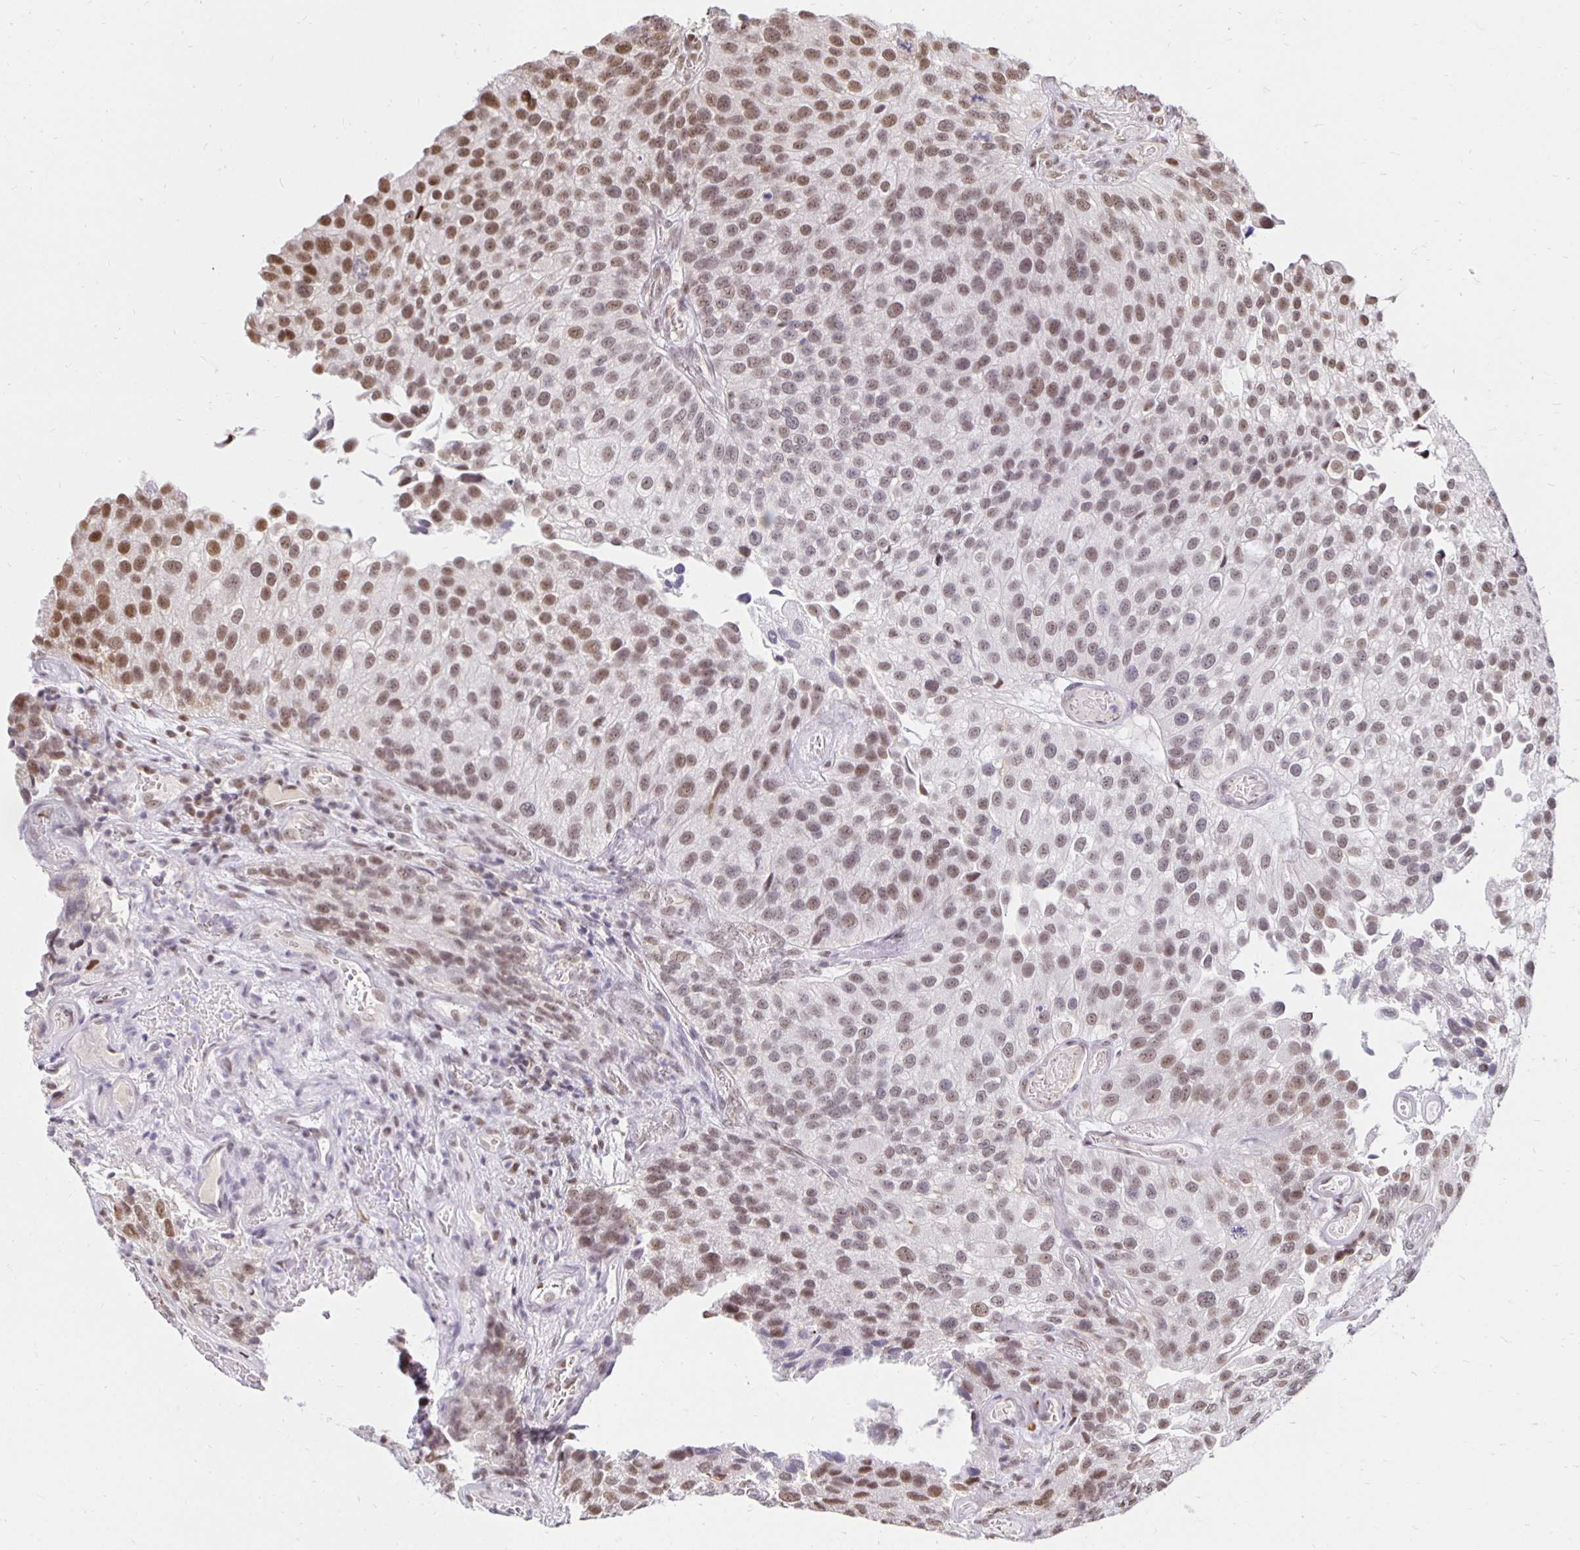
{"staining": {"intensity": "moderate", "quantity": ">75%", "location": "nuclear"}, "tissue": "urothelial cancer", "cell_type": "Tumor cells", "image_type": "cancer", "snomed": [{"axis": "morphology", "description": "Urothelial carcinoma, NOS"}, {"axis": "topography", "description": "Urinary bladder"}], "caption": "Immunohistochemistry (IHC) (DAB) staining of human urothelial cancer reveals moderate nuclear protein positivity in about >75% of tumor cells.", "gene": "ZNF579", "patient": {"sex": "male", "age": 87}}